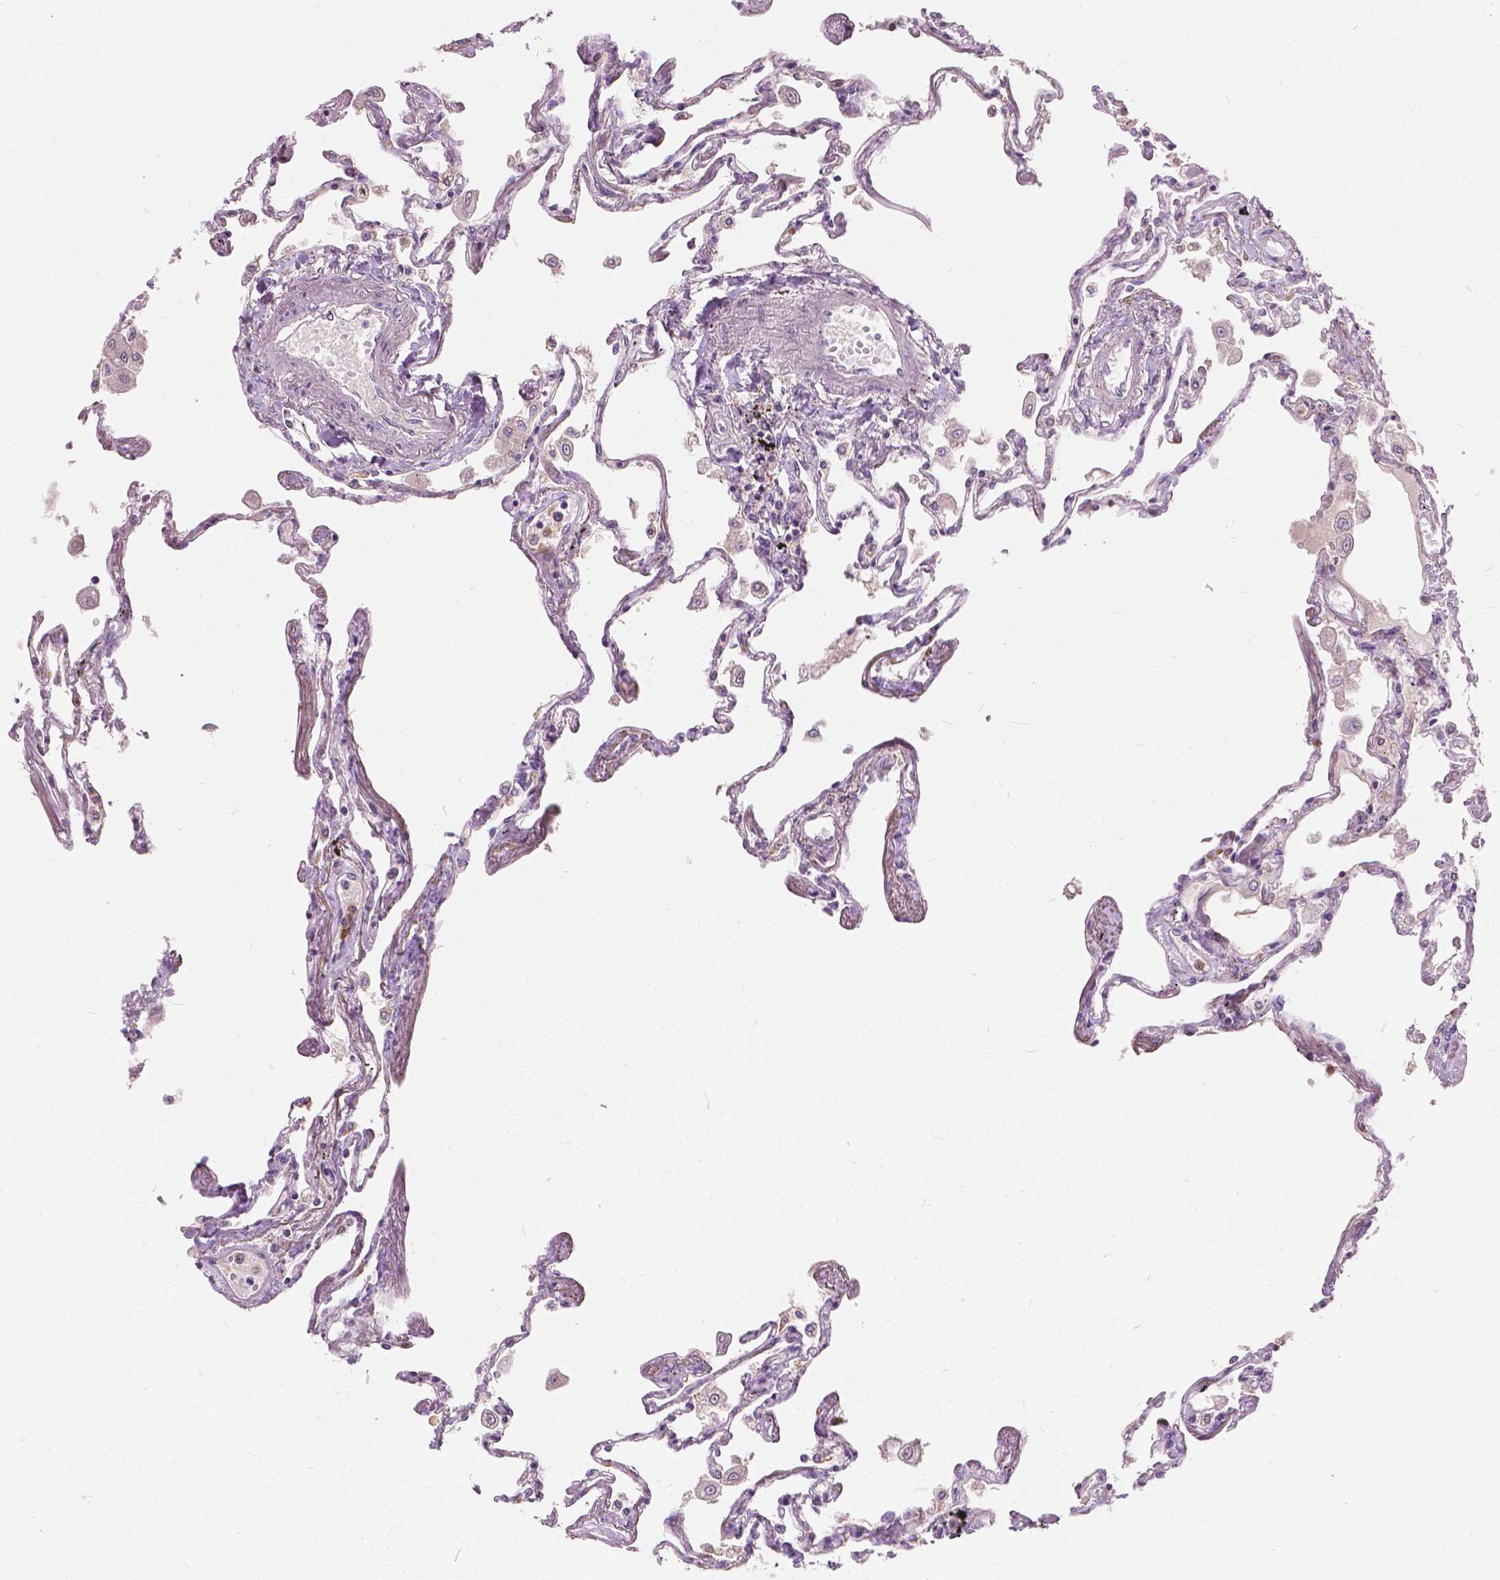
{"staining": {"intensity": "moderate", "quantity": "<25%", "location": "cytoplasmic/membranous"}, "tissue": "lung", "cell_type": "Alveolar cells", "image_type": "normal", "snomed": [{"axis": "morphology", "description": "Normal tissue, NOS"}, {"axis": "morphology", "description": "Adenocarcinoma, NOS"}, {"axis": "topography", "description": "Cartilage tissue"}, {"axis": "topography", "description": "Lung"}], "caption": "Brown immunohistochemical staining in benign lung displays moderate cytoplasmic/membranous expression in approximately <25% of alveolar cells. (DAB (3,3'-diaminobenzidine) IHC, brown staining for protein, blue staining for nuclei).", "gene": "DLX6", "patient": {"sex": "female", "age": 67}}